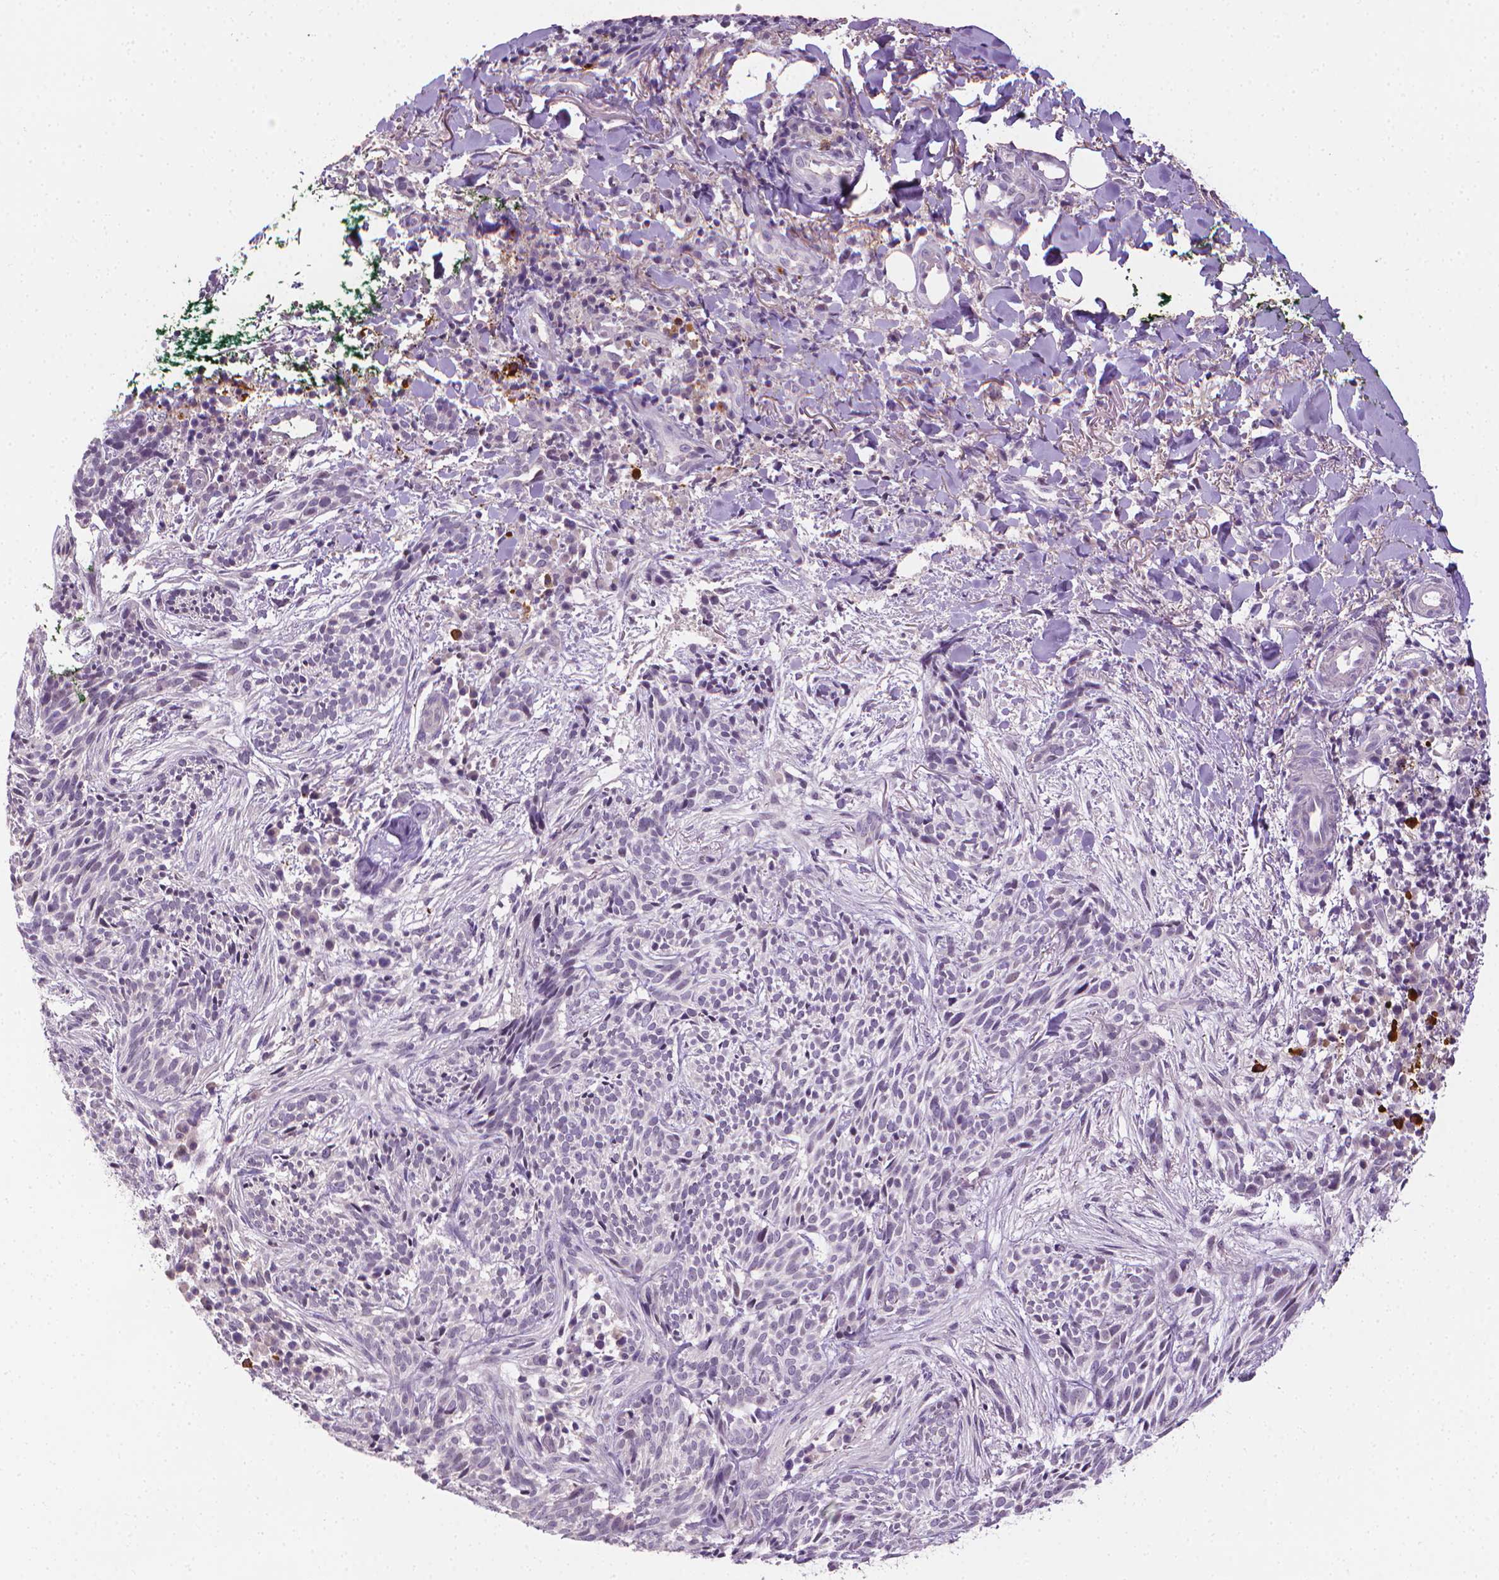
{"staining": {"intensity": "negative", "quantity": "none", "location": "none"}, "tissue": "skin cancer", "cell_type": "Tumor cells", "image_type": "cancer", "snomed": [{"axis": "morphology", "description": "Basal cell carcinoma"}, {"axis": "topography", "description": "Skin"}], "caption": "This is an immunohistochemistry (IHC) histopathology image of human basal cell carcinoma (skin). There is no expression in tumor cells.", "gene": "NCAN", "patient": {"sex": "male", "age": 71}}